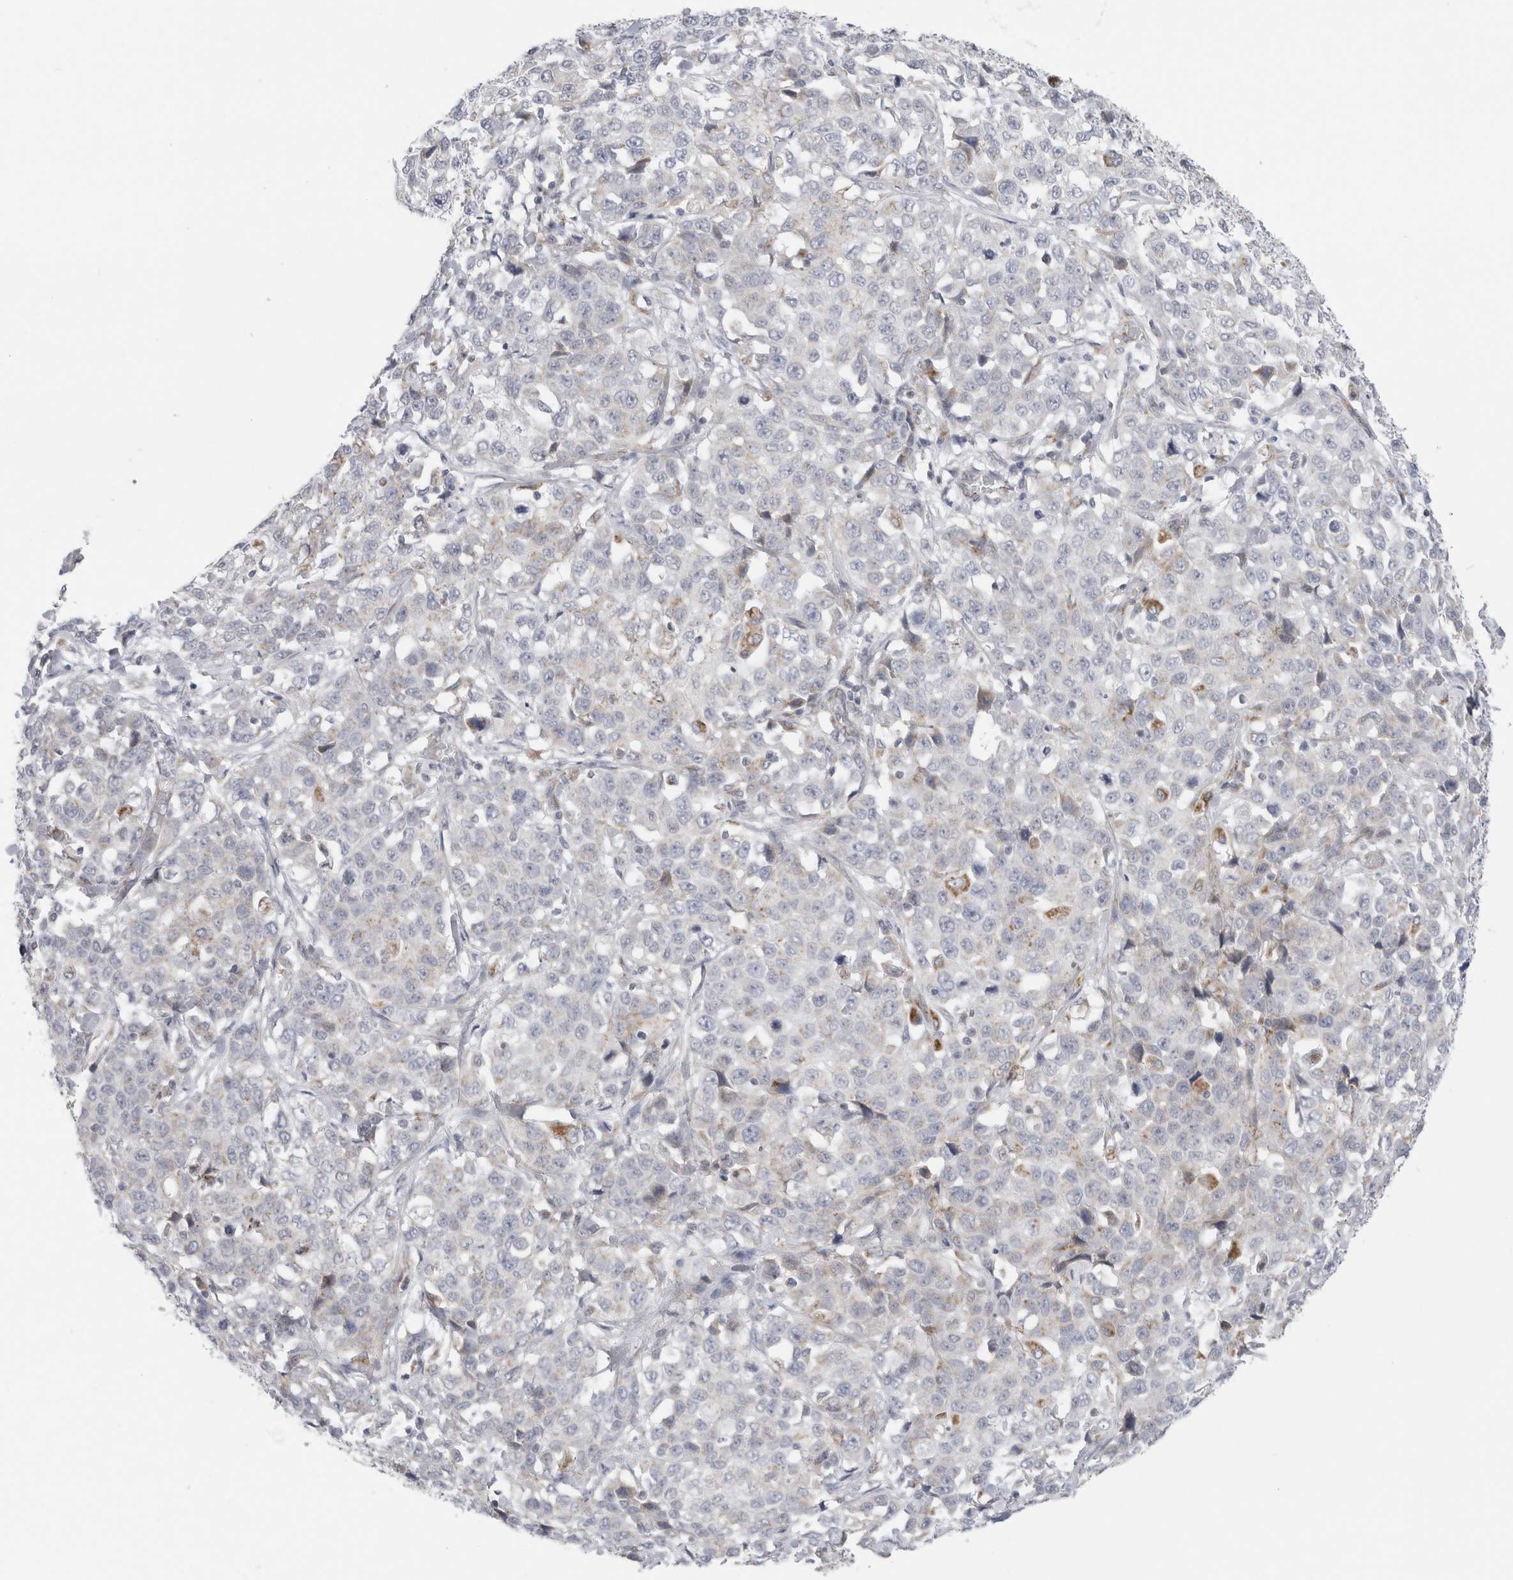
{"staining": {"intensity": "moderate", "quantity": "<25%", "location": "cytoplasmic/membranous"}, "tissue": "stomach cancer", "cell_type": "Tumor cells", "image_type": "cancer", "snomed": [{"axis": "morphology", "description": "Normal tissue, NOS"}, {"axis": "morphology", "description": "Adenocarcinoma, NOS"}, {"axis": "topography", "description": "Stomach"}], "caption": "IHC (DAB) staining of human adenocarcinoma (stomach) shows moderate cytoplasmic/membranous protein positivity in about <25% of tumor cells.", "gene": "FAHD1", "patient": {"sex": "male", "age": 48}}